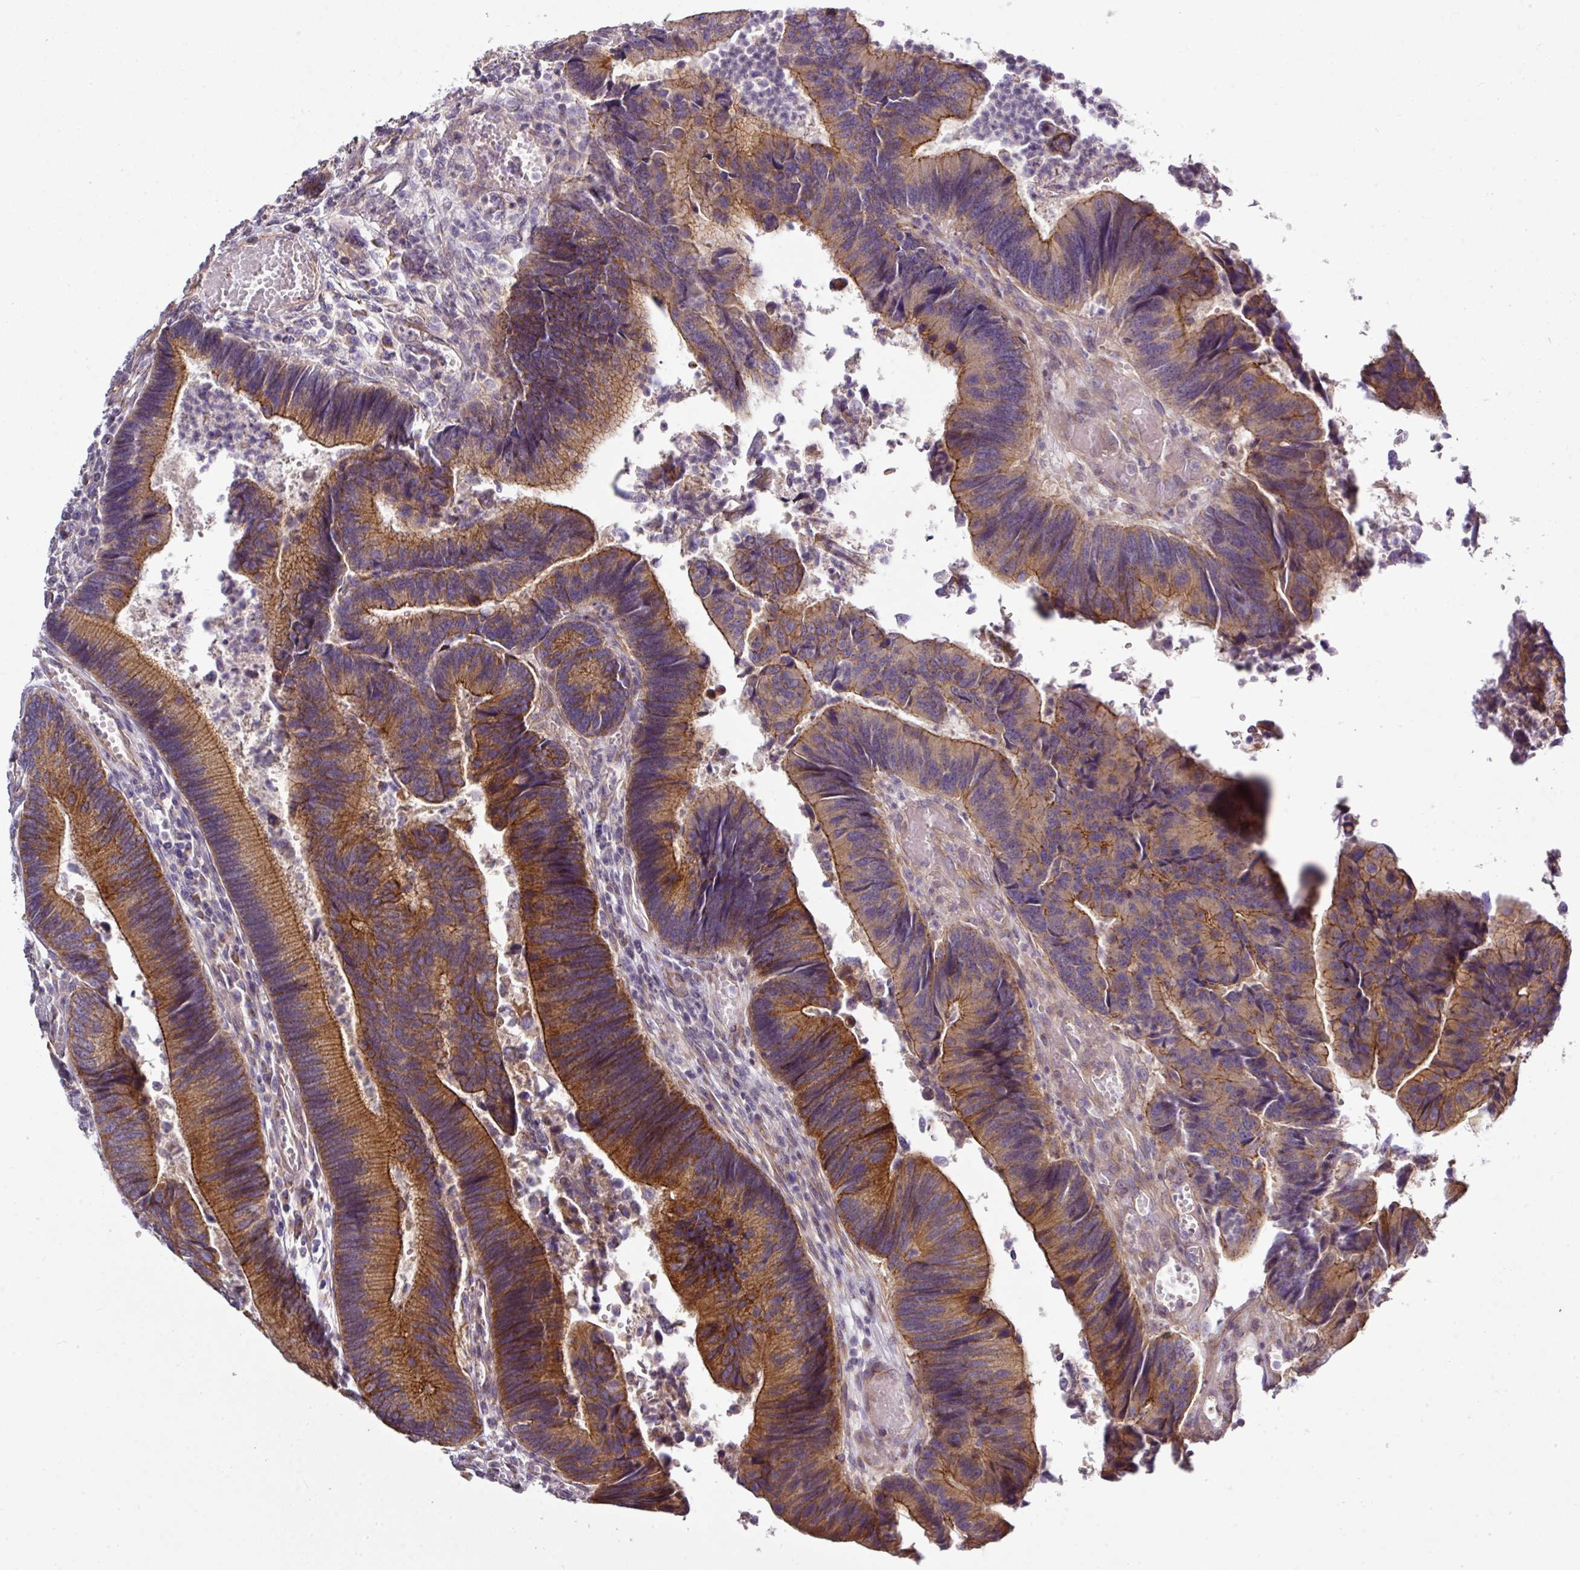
{"staining": {"intensity": "moderate", "quantity": ">75%", "location": "cytoplasmic/membranous"}, "tissue": "colorectal cancer", "cell_type": "Tumor cells", "image_type": "cancer", "snomed": [{"axis": "morphology", "description": "Adenocarcinoma, NOS"}, {"axis": "topography", "description": "Colon"}], "caption": "IHC of colorectal cancer (adenocarcinoma) reveals medium levels of moderate cytoplasmic/membranous staining in approximately >75% of tumor cells.", "gene": "GAN", "patient": {"sex": "female", "age": 67}}